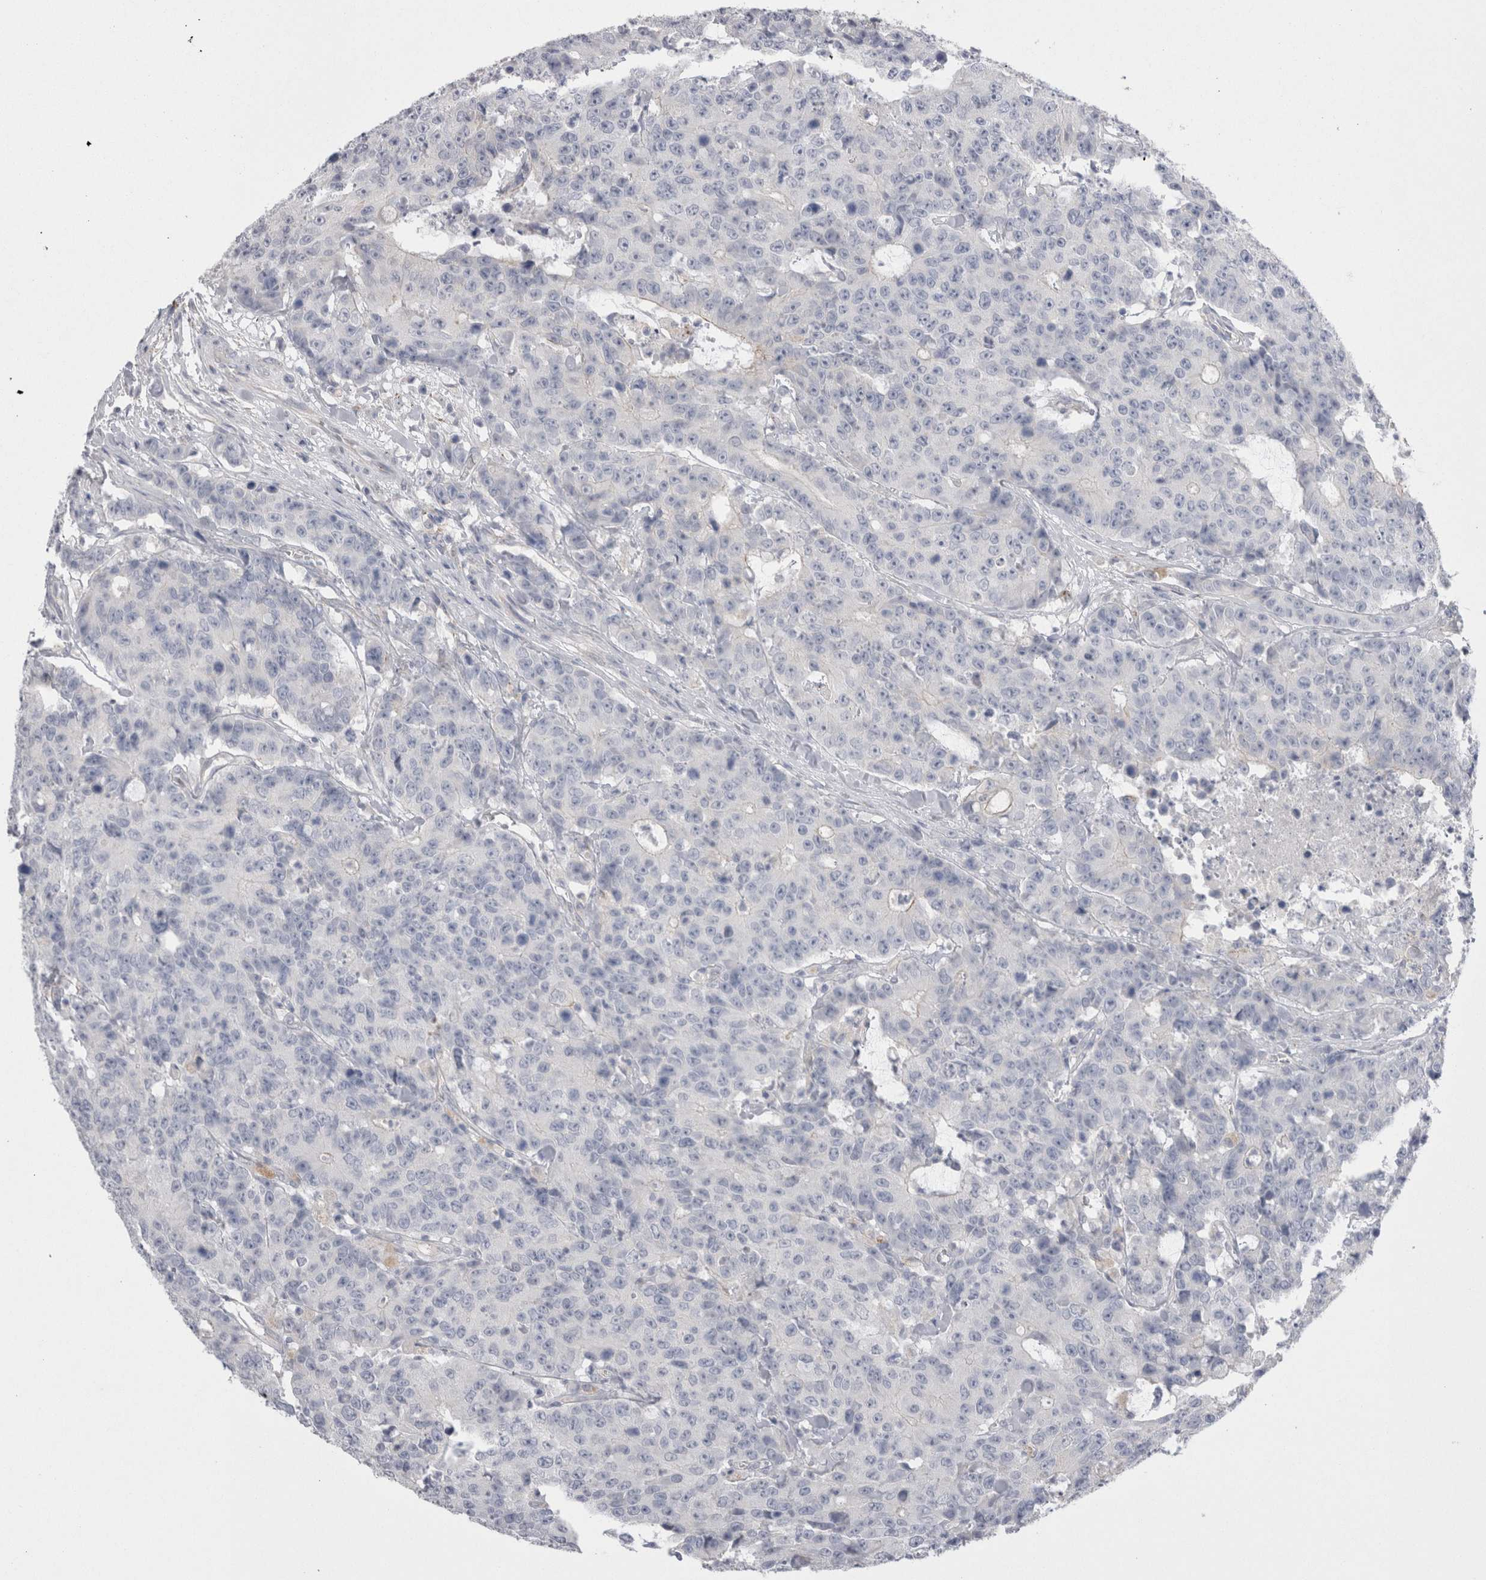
{"staining": {"intensity": "negative", "quantity": "none", "location": "none"}, "tissue": "colorectal cancer", "cell_type": "Tumor cells", "image_type": "cancer", "snomed": [{"axis": "morphology", "description": "Adenocarcinoma, NOS"}, {"axis": "topography", "description": "Colon"}], "caption": "Image shows no significant protein expression in tumor cells of colorectal cancer.", "gene": "EPDR1", "patient": {"sex": "female", "age": 86}}